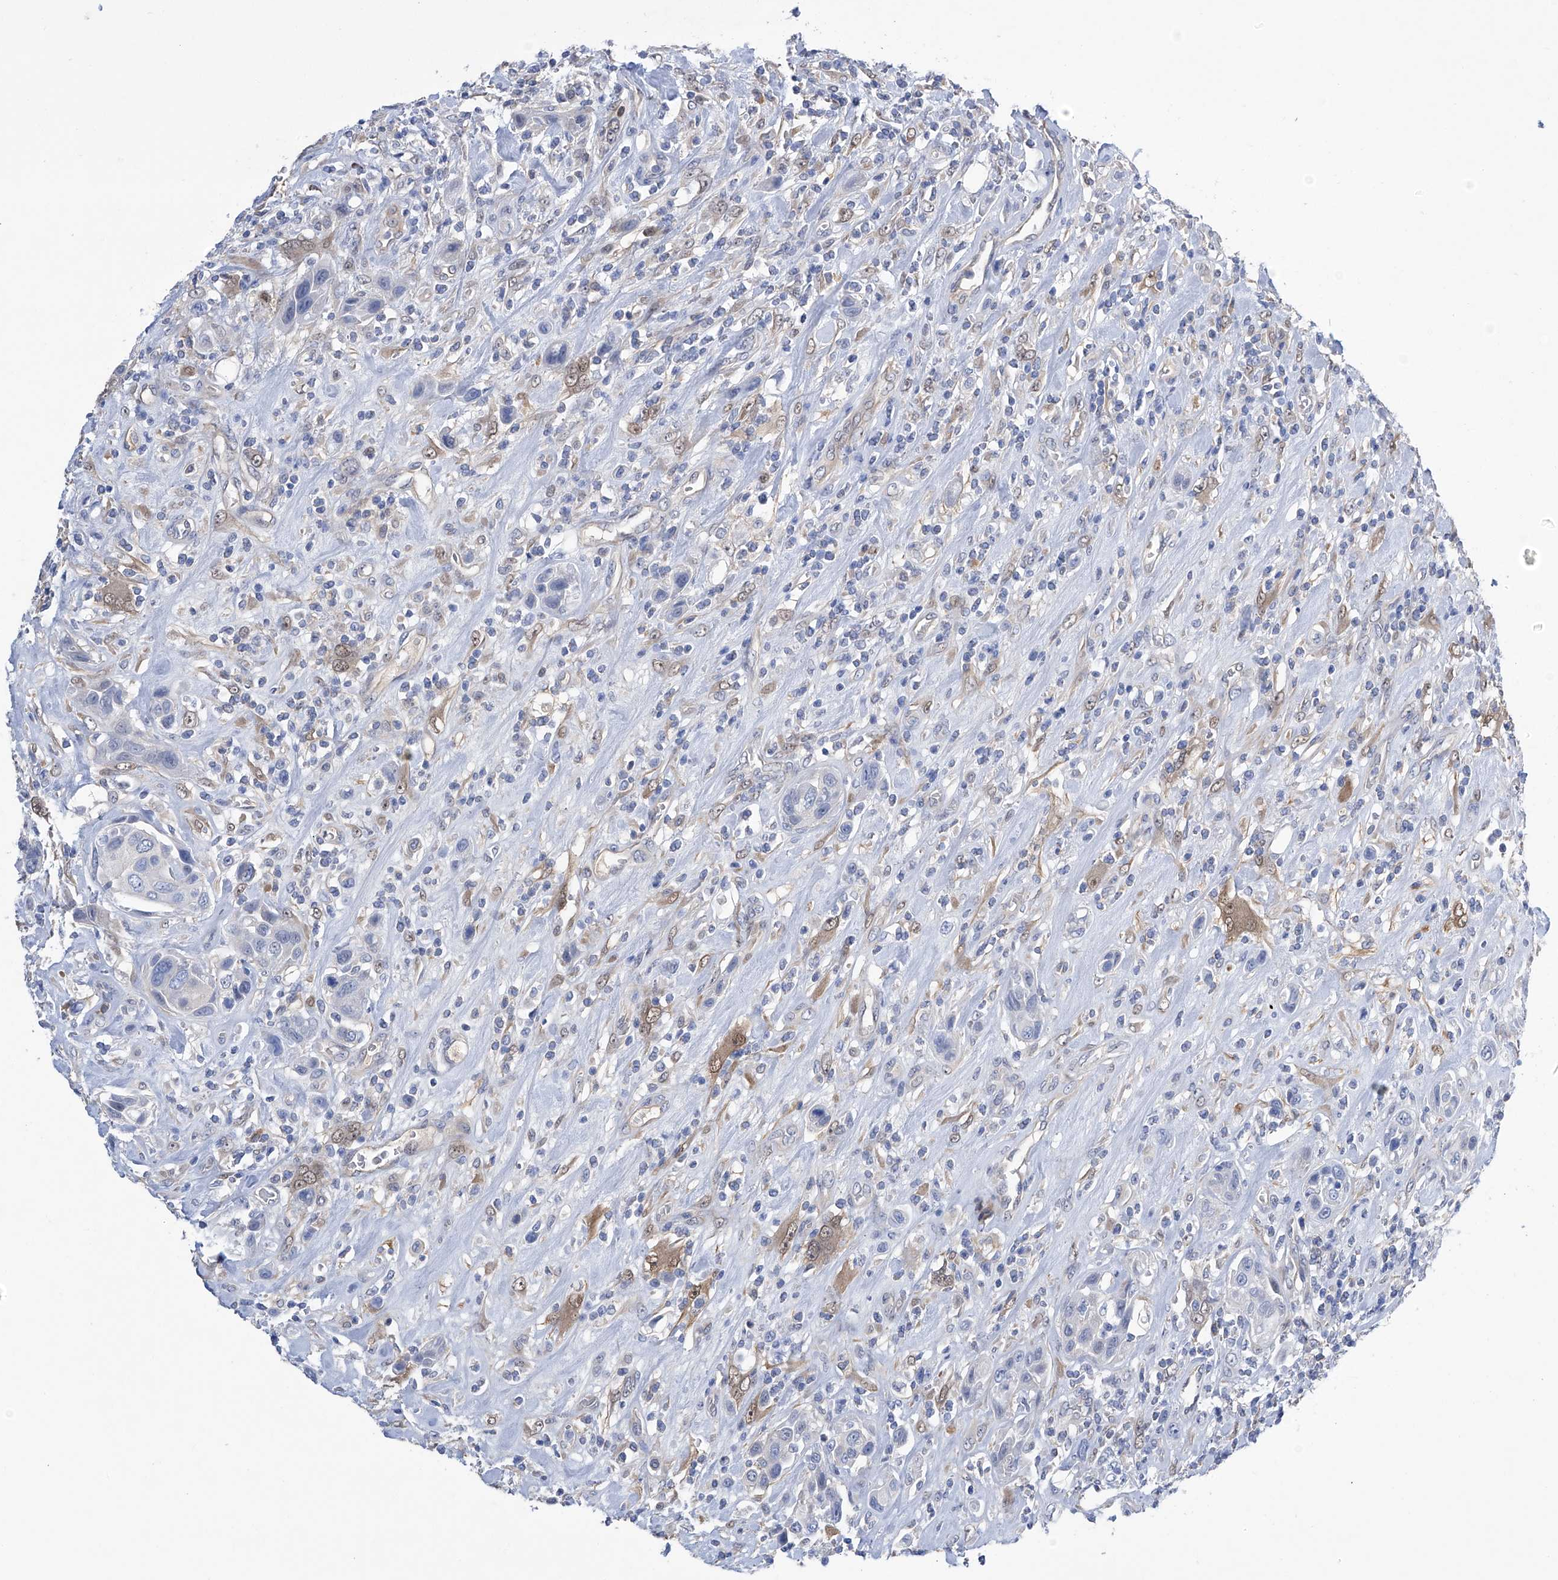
{"staining": {"intensity": "weak", "quantity": "<25%", "location": "cytoplasmic/membranous,nuclear"}, "tissue": "urothelial cancer", "cell_type": "Tumor cells", "image_type": "cancer", "snomed": [{"axis": "morphology", "description": "Urothelial carcinoma, High grade"}, {"axis": "topography", "description": "Urinary bladder"}], "caption": "DAB (3,3'-diaminobenzidine) immunohistochemical staining of urothelial carcinoma (high-grade) exhibits no significant staining in tumor cells. Brightfield microscopy of immunohistochemistry stained with DAB (3,3'-diaminobenzidine) (brown) and hematoxylin (blue), captured at high magnification.", "gene": "PGM3", "patient": {"sex": "male", "age": 50}}